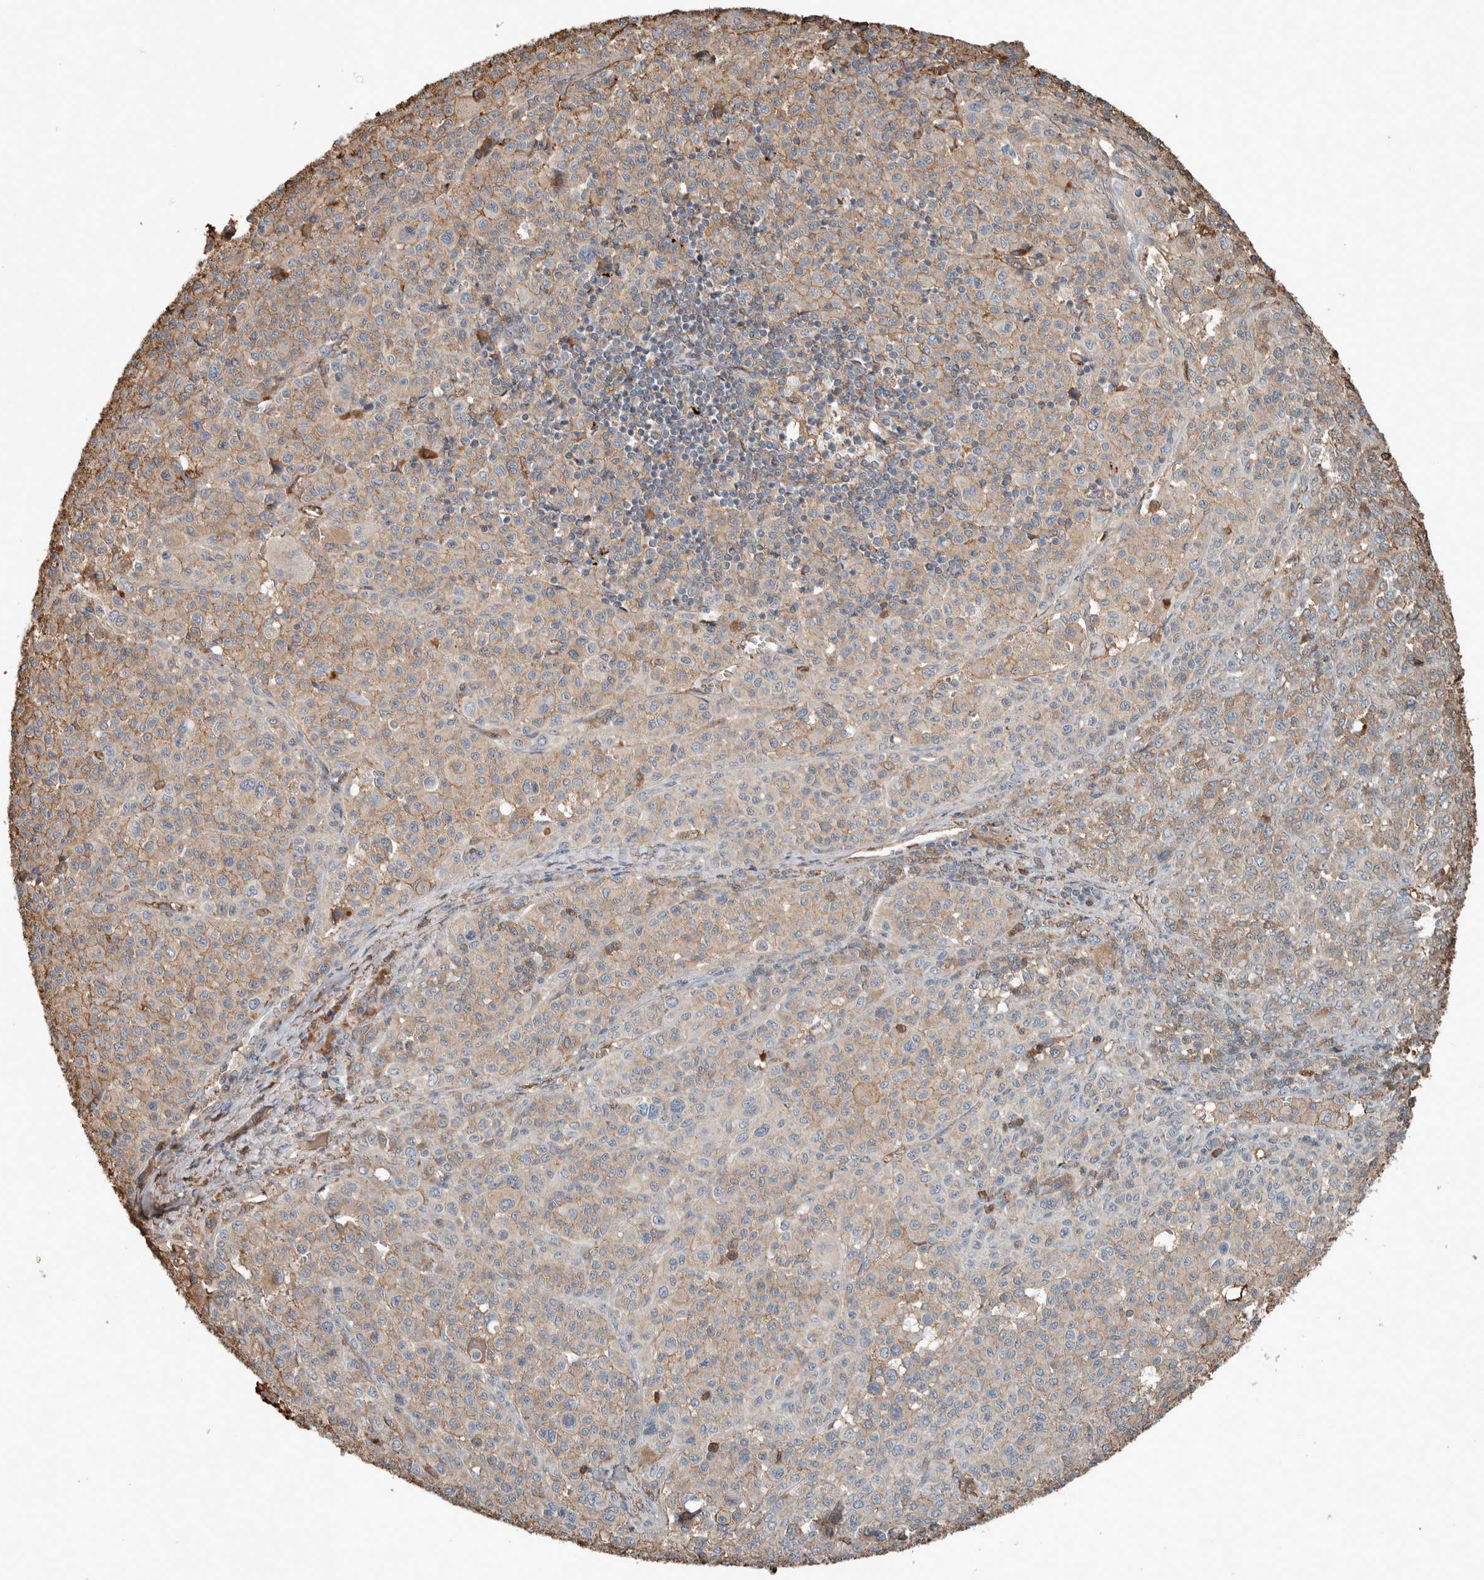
{"staining": {"intensity": "weak", "quantity": "25%-75%", "location": "cytoplasmic/membranous"}, "tissue": "melanoma", "cell_type": "Tumor cells", "image_type": "cancer", "snomed": [{"axis": "morphology", "description": "Malignant melanoma, Metastatic site"}, {"axis": "topography", "description": "Skin"}], "caption": "High-power microscopy captured an immunohistochemistry histopathology image of melanoma, revealing weak cytoplasmic/membranous positivity in about 25%-75% of tumor cells.", "gene": "USP34", "patient": {"sex": "female", "age": 74}}